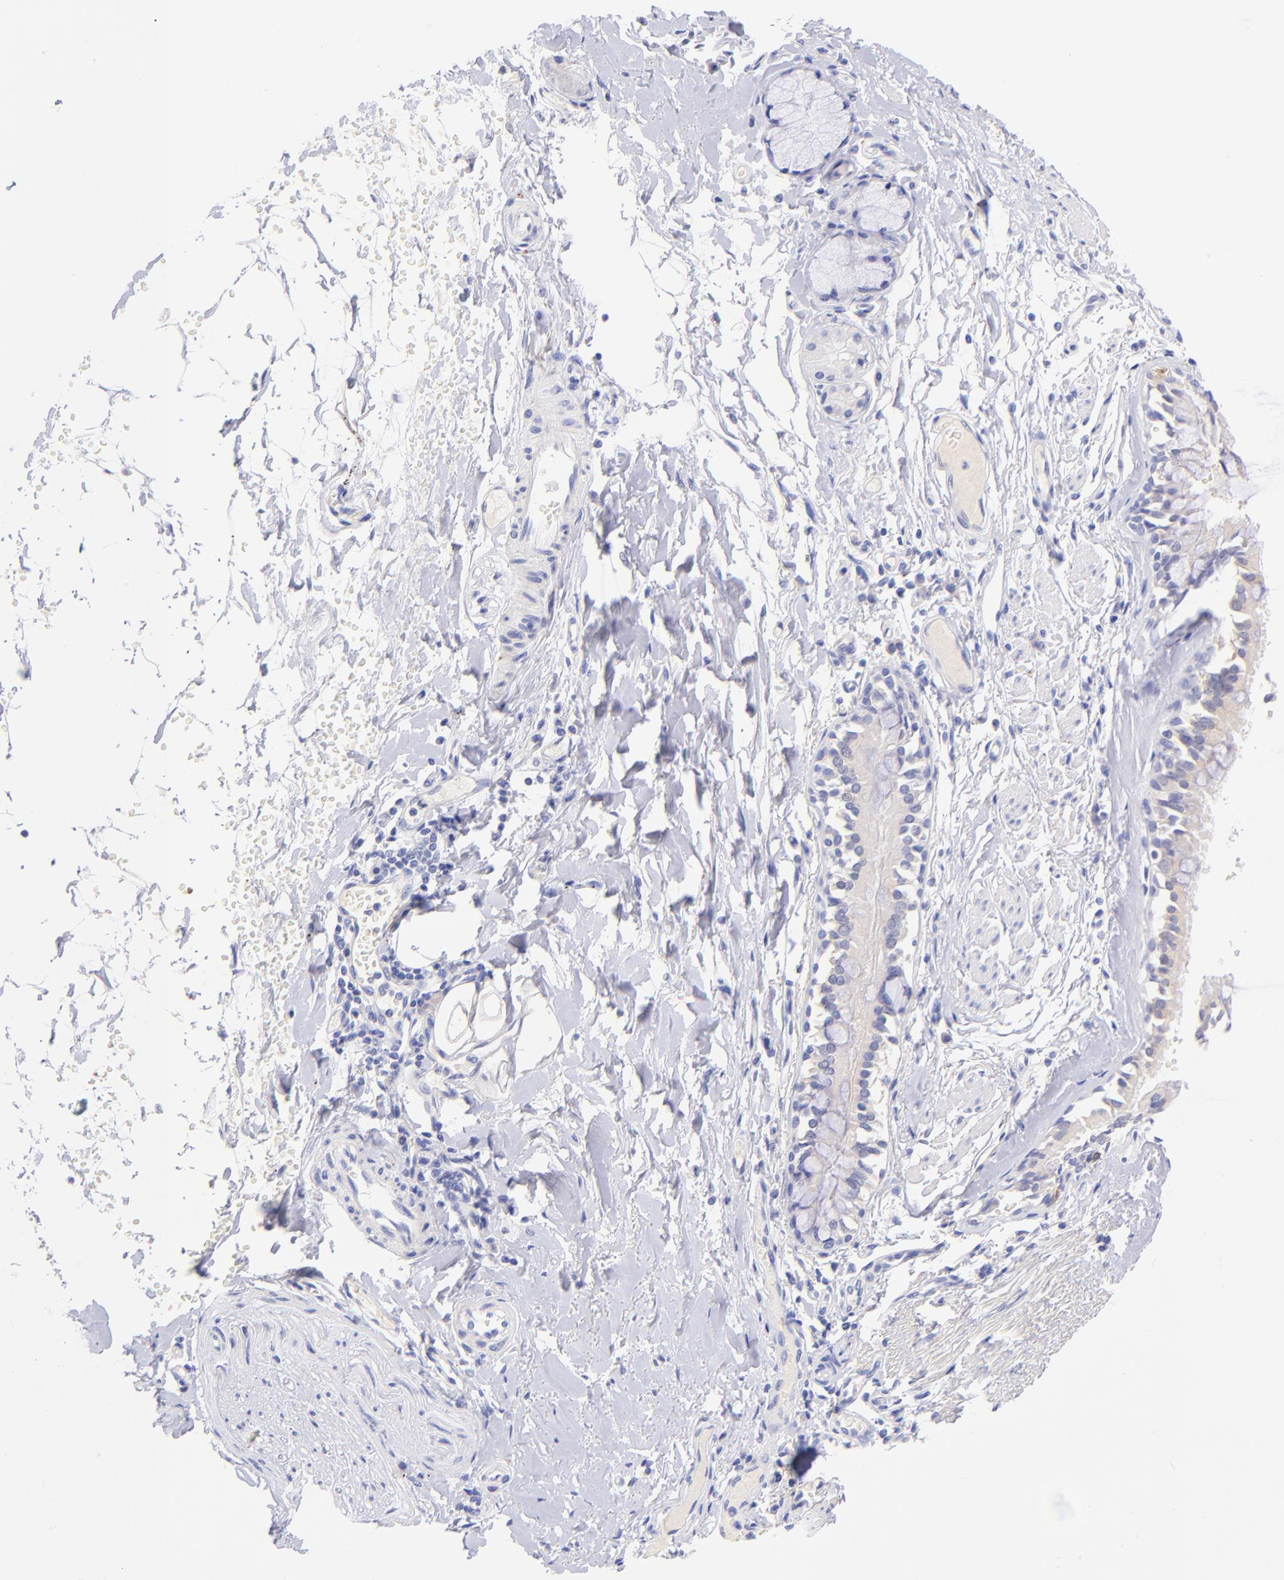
{"staining": {"intensity": "weak", "quantity": "<25%", "location": "cytoplasmic/membranous"}, "tissue": "bronchus", "cell_type": "Respiratory epithelial cells", "image_type": "normal", "snomed": [{"axis": "morphology", "description": "Normal tissue, NOS"}, {"axis": "topography", "description": "Bronchus"}, {"axis": "topography", "description": "Lung"}], "caption": "Protein analysis of benign bronchus reveals no significant staining in respiratory epithelial cells. (DAB (3,3'-diaminobenzidine) immunohistochemistry visualized using brightfield microscopy, high magnification).", "gene": "RAB3B", "patient": {"sex": "female", "age": 56}}